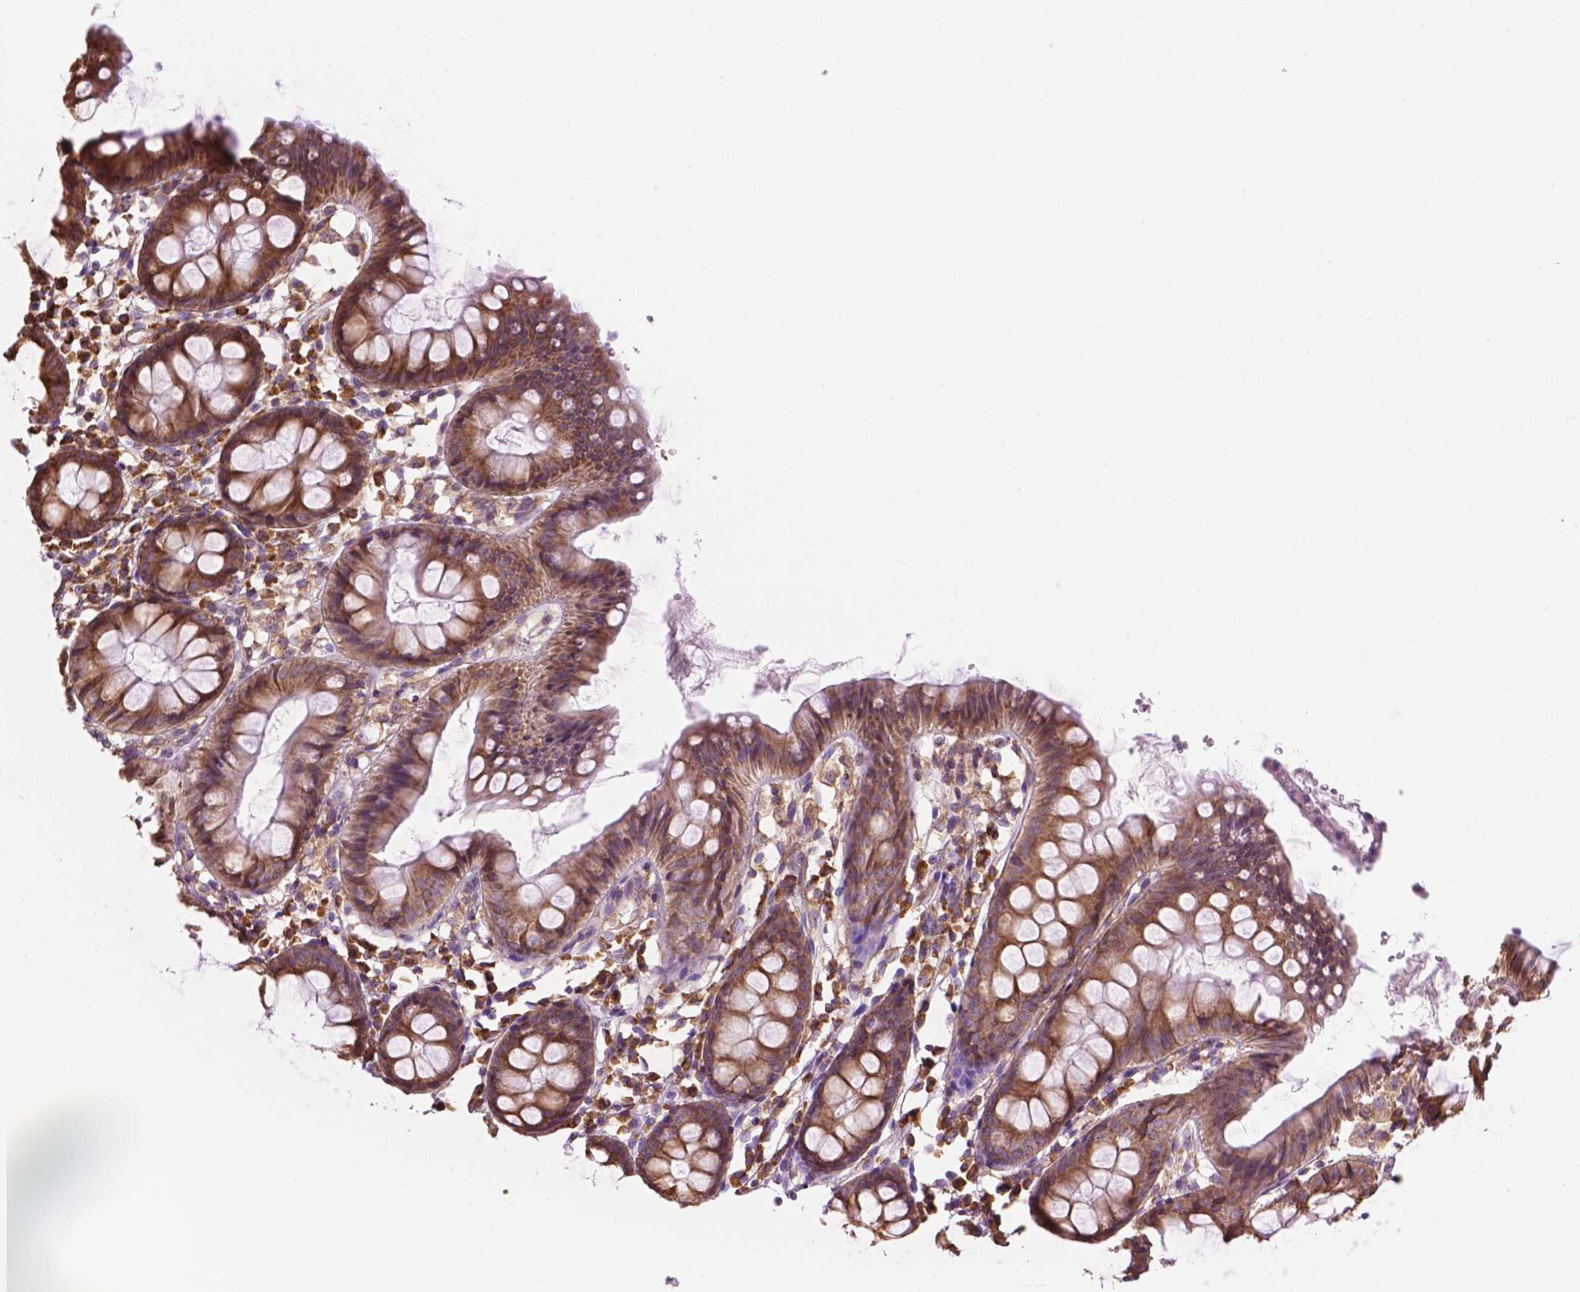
{"staining": {"intensity": "weak", "quantity": ">75%", "location": "cytoplasmic/membranous"}, "tissue": "colon", "cell_type": "Endothelial cells", "image_type": "normal", "snomed": [{"axis": "morphology", "description": "Normal tissue, NOS"}, {"axis": "topography", "description": "Colon"}], "caption": "About >75% of endothelial cells in normal colon show weak cytoplasmic/membranous protein expression as visualized by brown immunohistochemical staining.", "gene": "RPL29", "patient": {"sex": "female", "age": 84}}